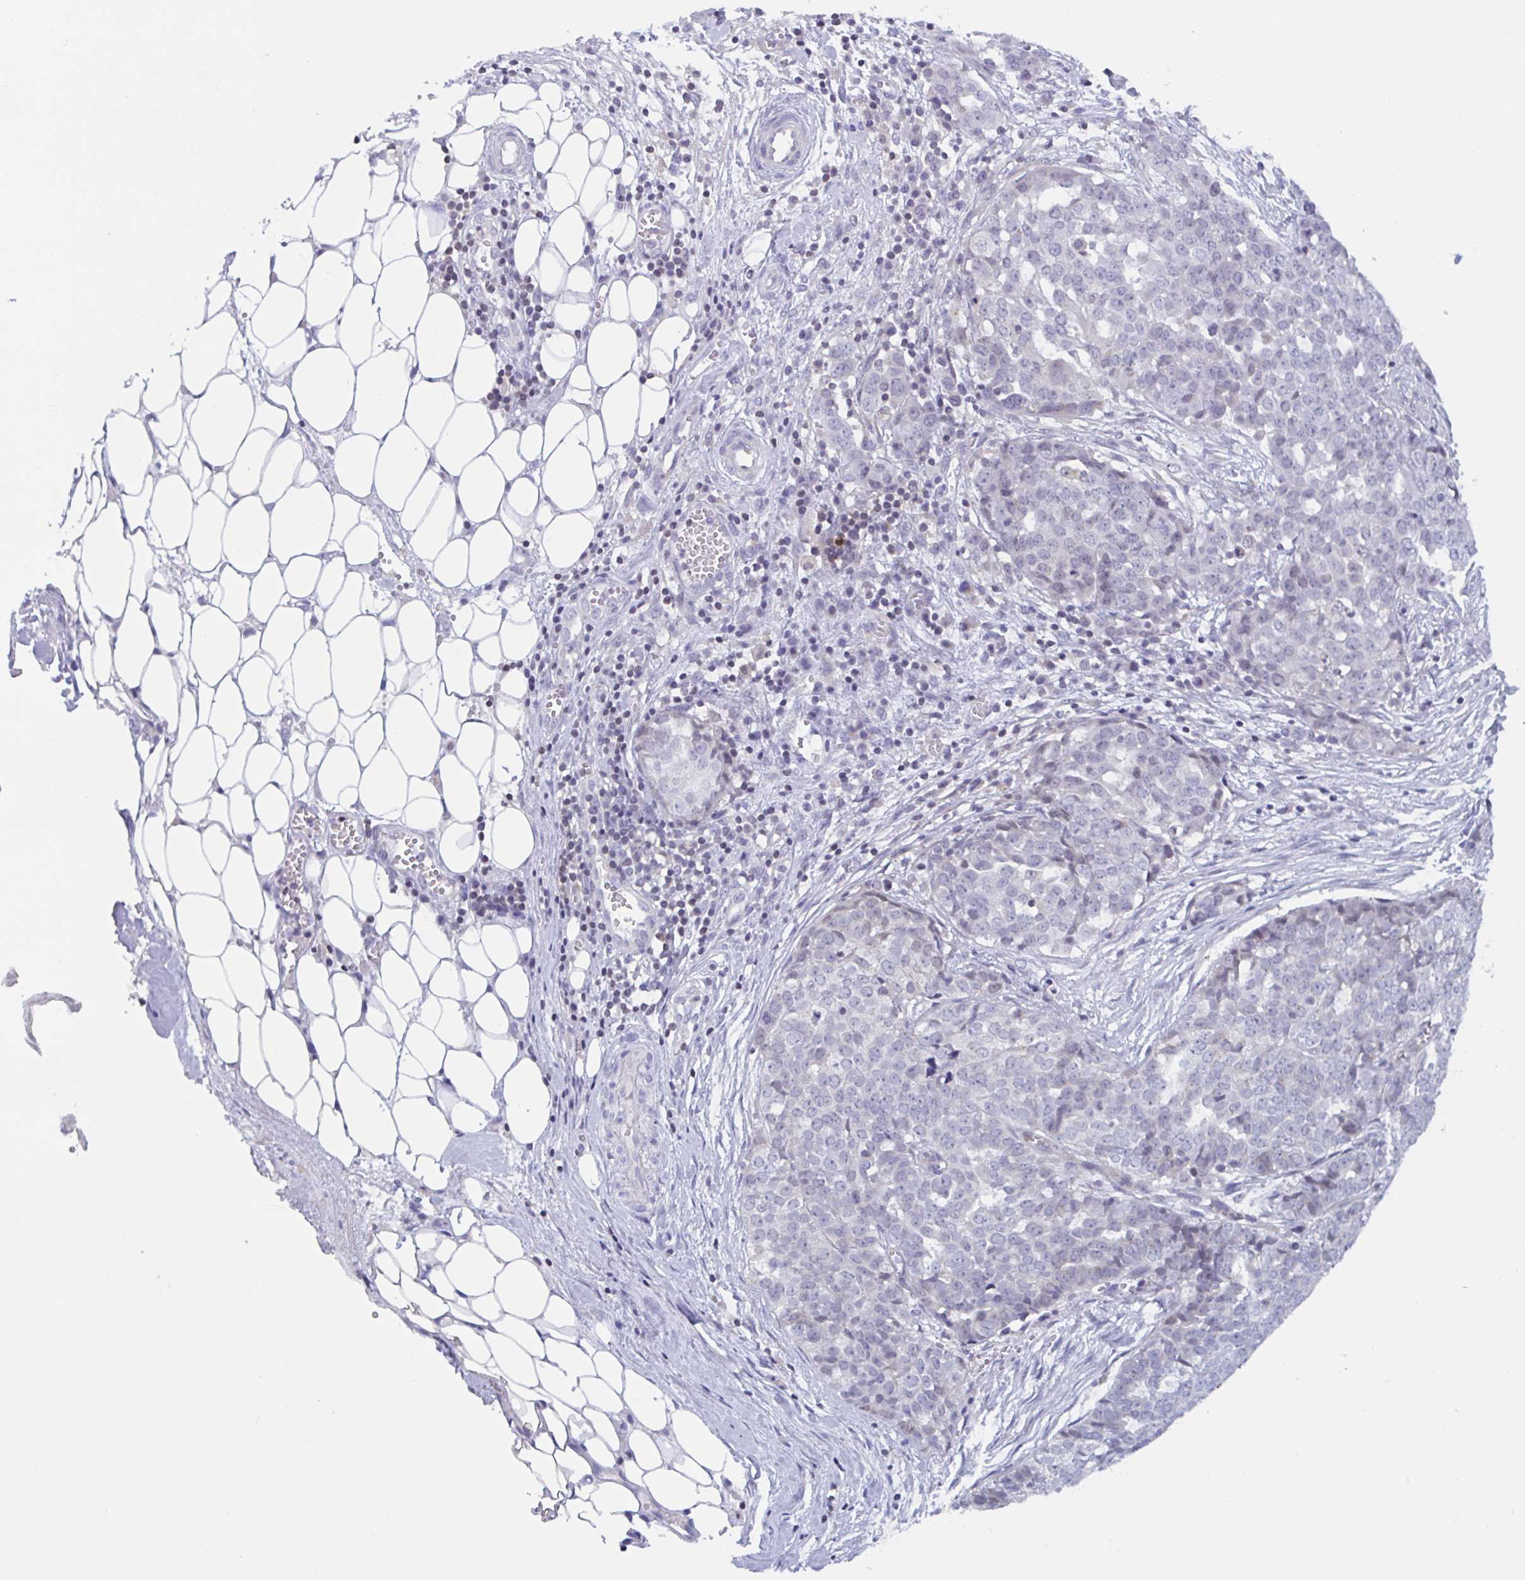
{"staining": {"intensity": "negative", "quantity": "none", "location": "none"}, "tissue": "ovarian cancer", "cell_type": "Tumor cells", "image_type": "cancer", "snomed": [{"axis": "morphology", "description": "Cystadenocarcinoma, serous, NOS"}, {"axis": "topography", "description": "Soft tissue"}, {"axis": "topography", "description": "Ovary"}], "caption": "Tumor cells are negative for protein expression in human ovarian cancer (serous cystadenocarcinoma).", "gene": "SNX11", "patient": {"sex": "female", "age": 57}}